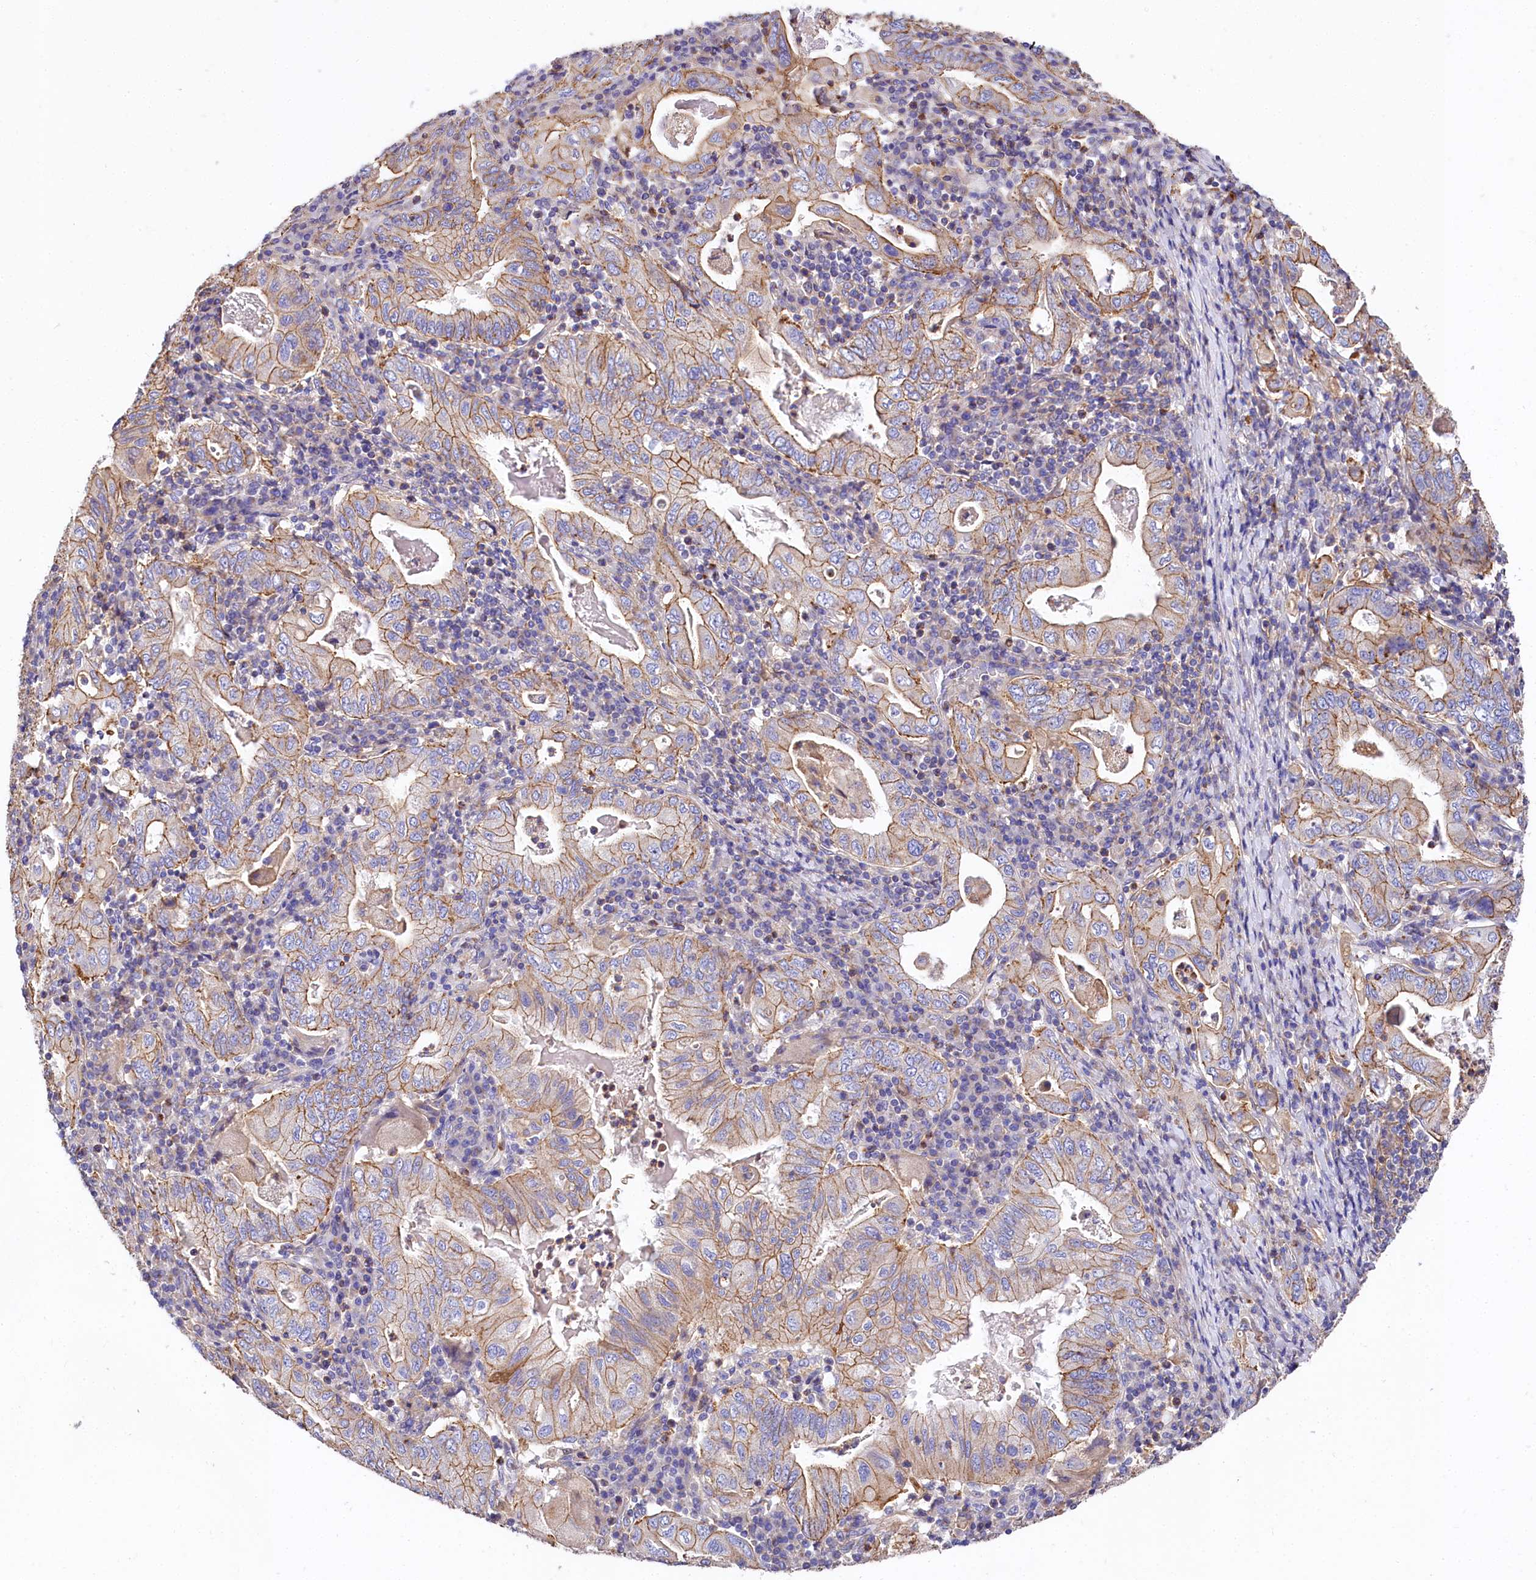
{"staining": {"intensity": "moderate", "quantity": ">75%", "location": "cytoplasmic/membranous"}, "tissue": "stomach cancer", "cell_type": "Tumor cells", "image_type": "cancer", "snomed": [{"axis": "morphology", "description": "Normal tissue, NOS"}, {"axis": "morphology", "description": "Adenocarcinoma, NOS"}, {"axis": "topography", "description": "Esophagus"}, {"axis": "topography", "description": "Stomach, upper"}, {"axis": "topography", "description": "Peripheral nerve tissue"}], "caption": "Tumor cells show medium levels of moderate cytoplasmic/membranous positivity in approximately >75% of cells in human stomach cancer.", "gene": "FCHSD2", "patient": {"sex": "male", "age": 62}}